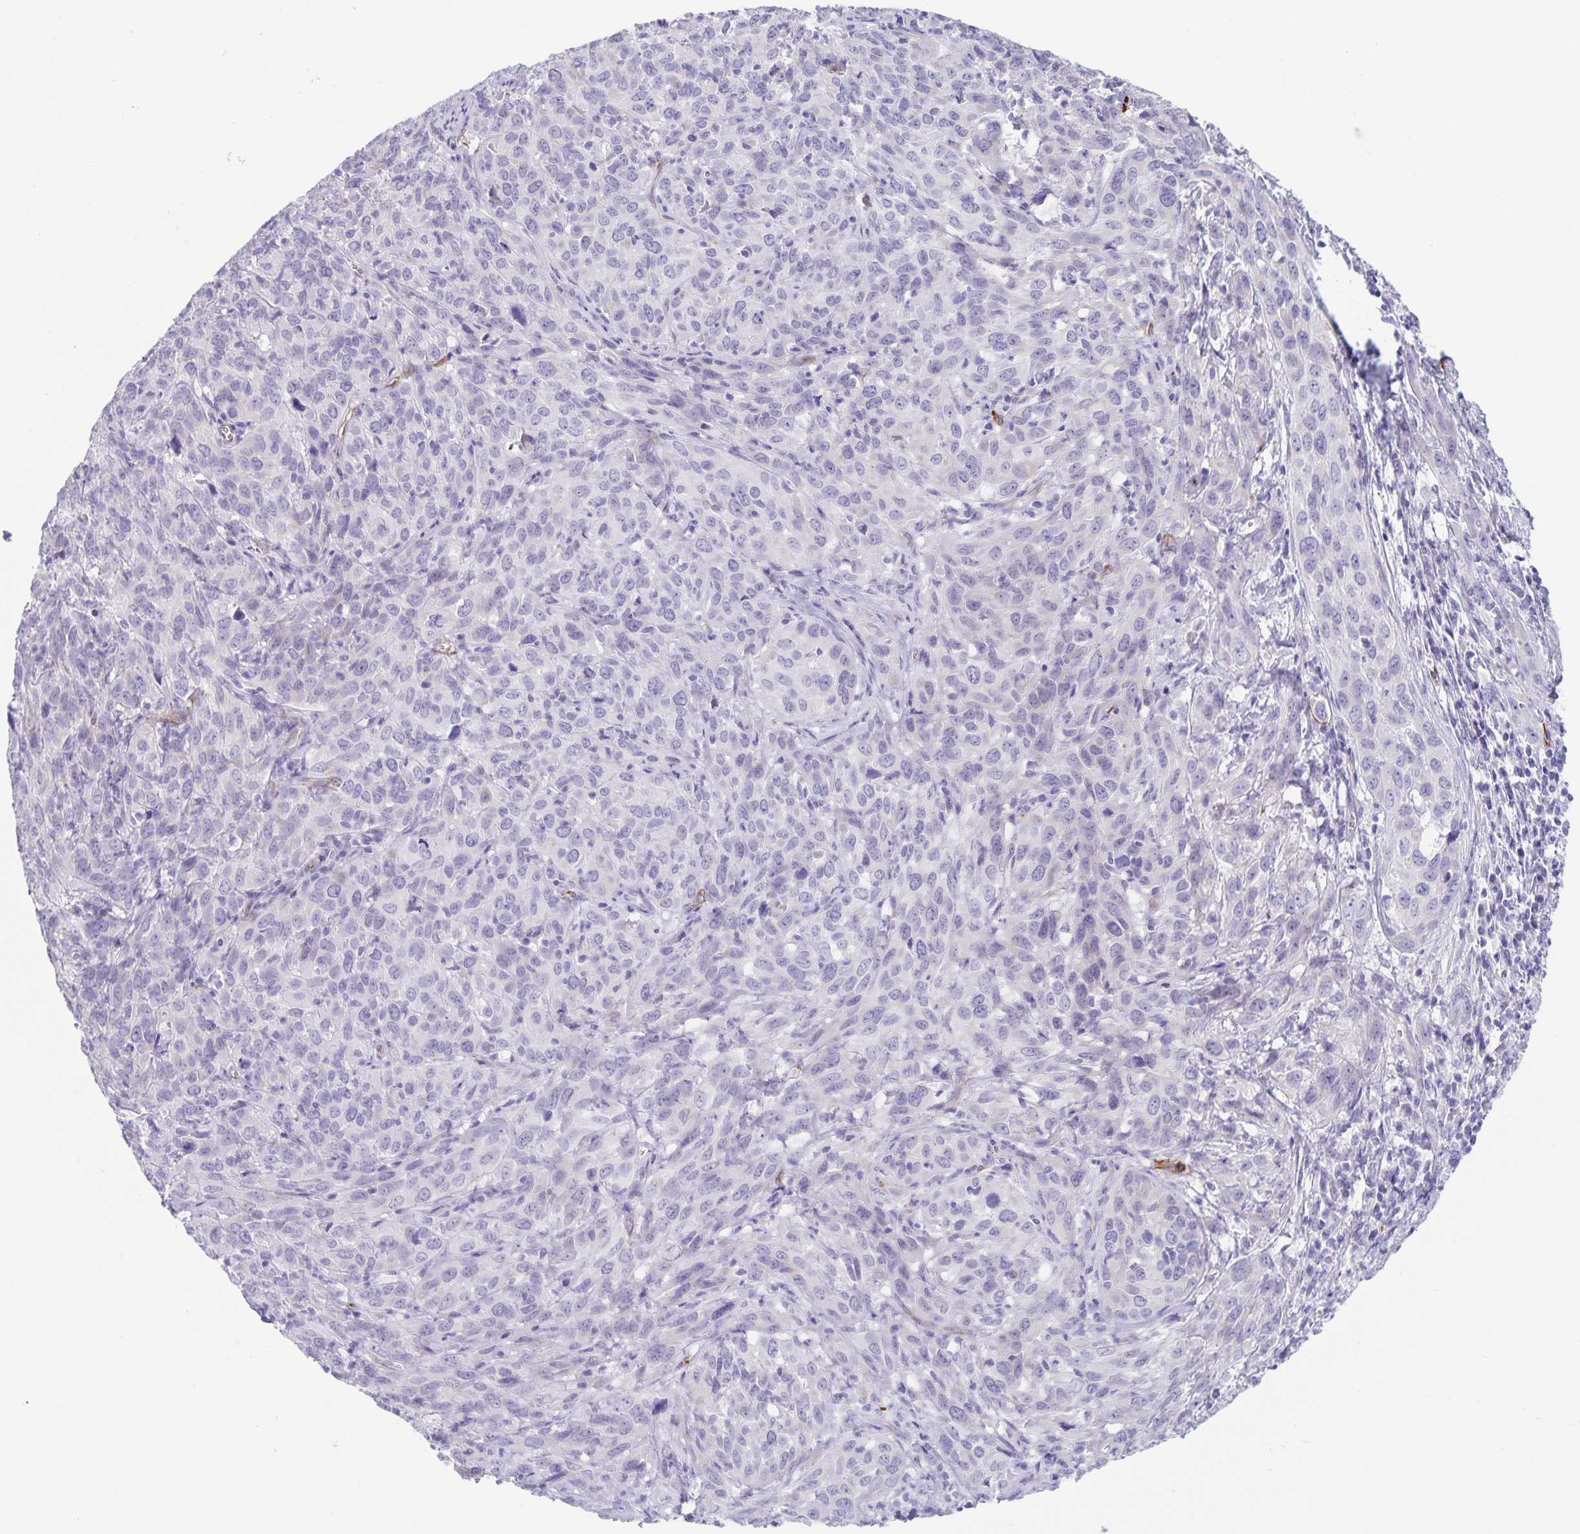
{"staining": {"intensity": "negative", "quantity": "none", "location": "none"}, "tissue": "cervical cancer", "cell_type": "Tumor cells", "image_type": "cancer", "snomed": [{"axis": "morphology", "description": "Squamous cell carcinoma, NOS"}, {"axis": "topography", "description": "Cervix"}], "caption": "Tumor cells are negative for brown protein staining in cervical squamous cell carcinoma. Nuclei are stained in blue.", "gene": "SYNM", "patient": {"sex": "female", "age": 51}}